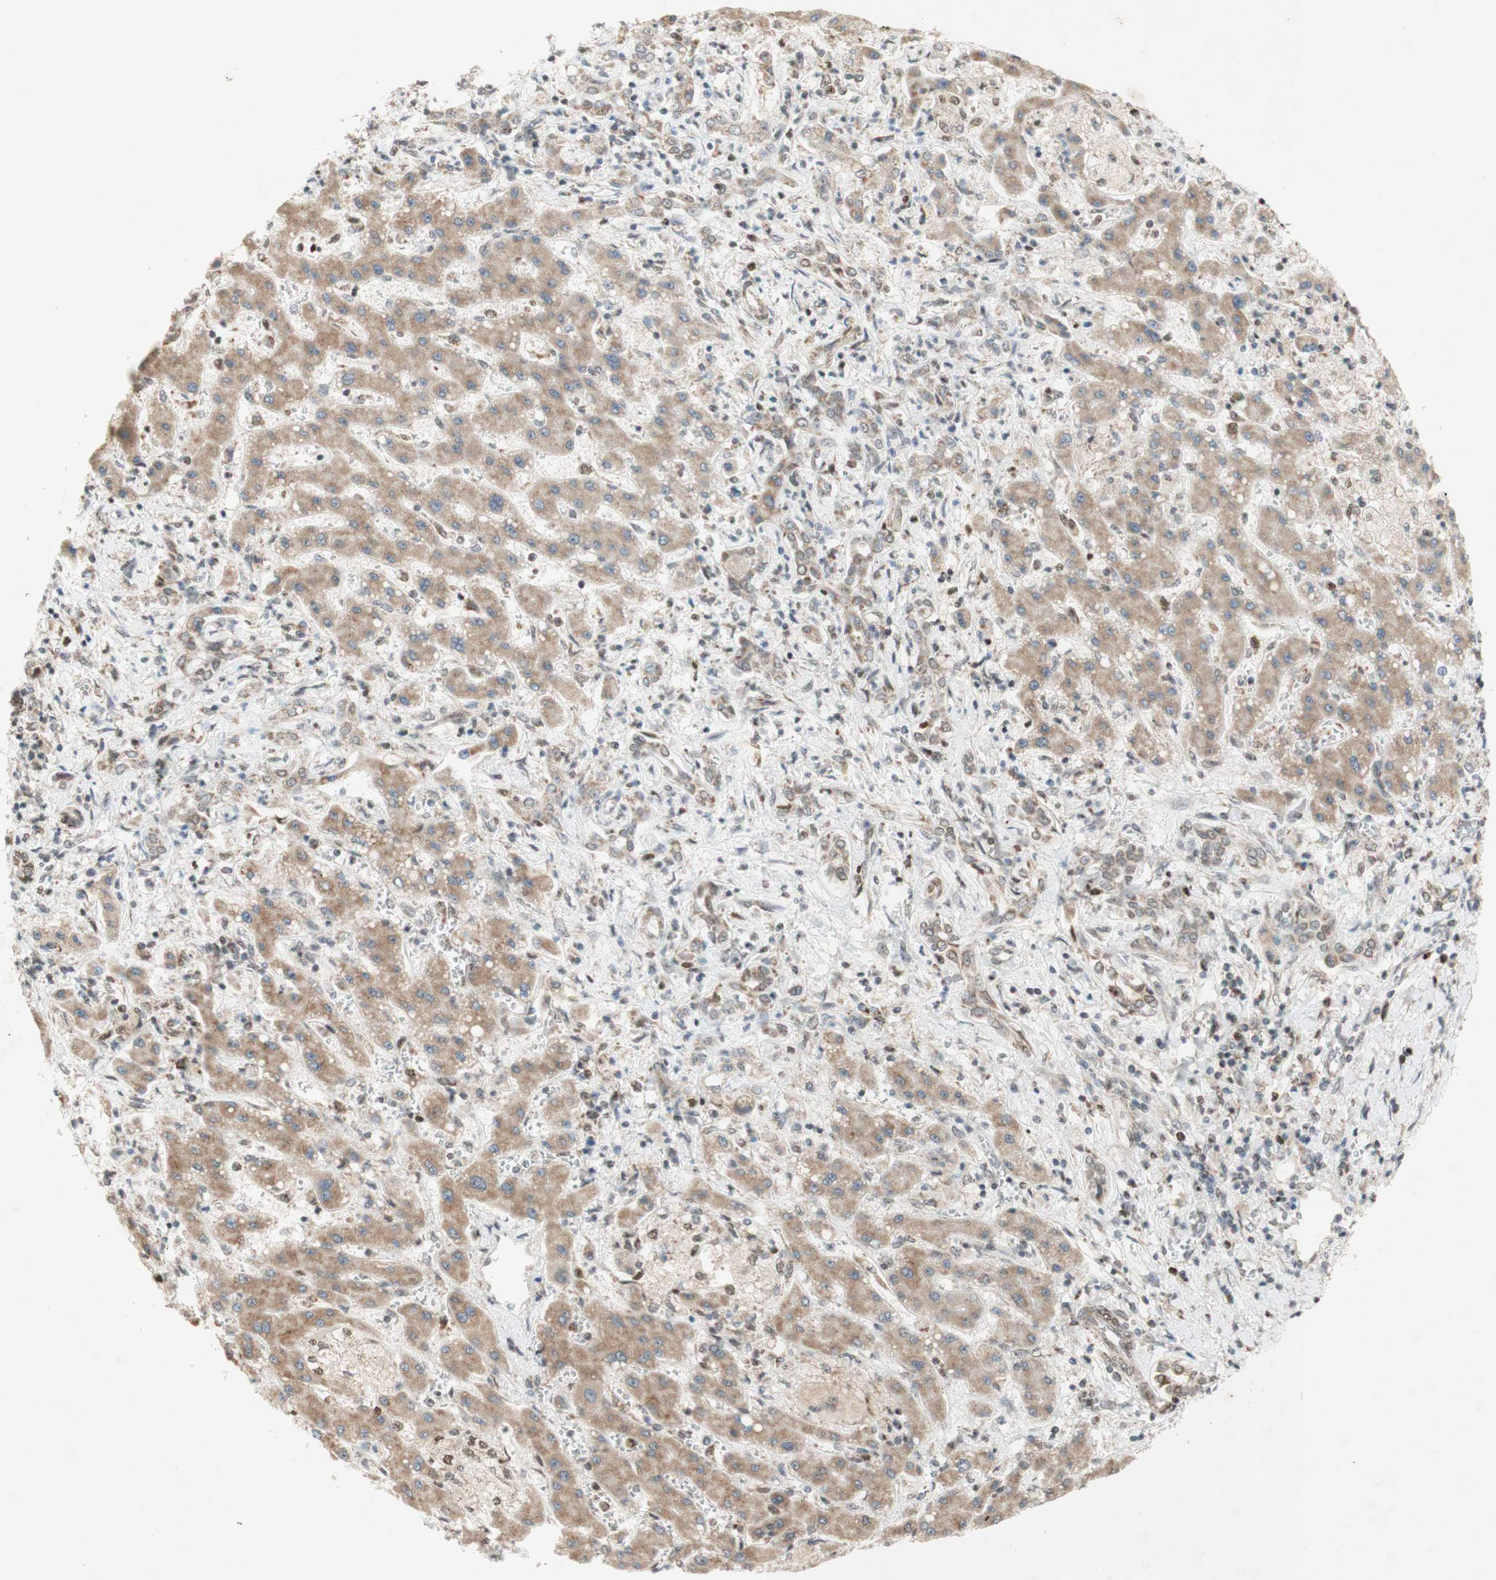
{"staining": {"intensity": "weak", "quantity": "25%-75%", "location": "cytoplasmic/membranous"}, "tissue": "liver cancer", "cell_type": "Tumor cells", "image_type": "cancer", "snomed": [{"axis": "morphology", "description": "Cholangiocarcinoma"}, {"axis": "topography", "description": "Liver"}], "caption": "Tumor cells demonstrate low levels of weak cytoplasmic/membranous expression in about 25%-75% of cells in liver cancer (cholangiocarcinoma). (DAB (3,3'-diaminobenzidine) IHC with brightfield microscopy, high magnification).", "gene": "DNMT3A", "patient": {"sex": "male", "age": 50}}